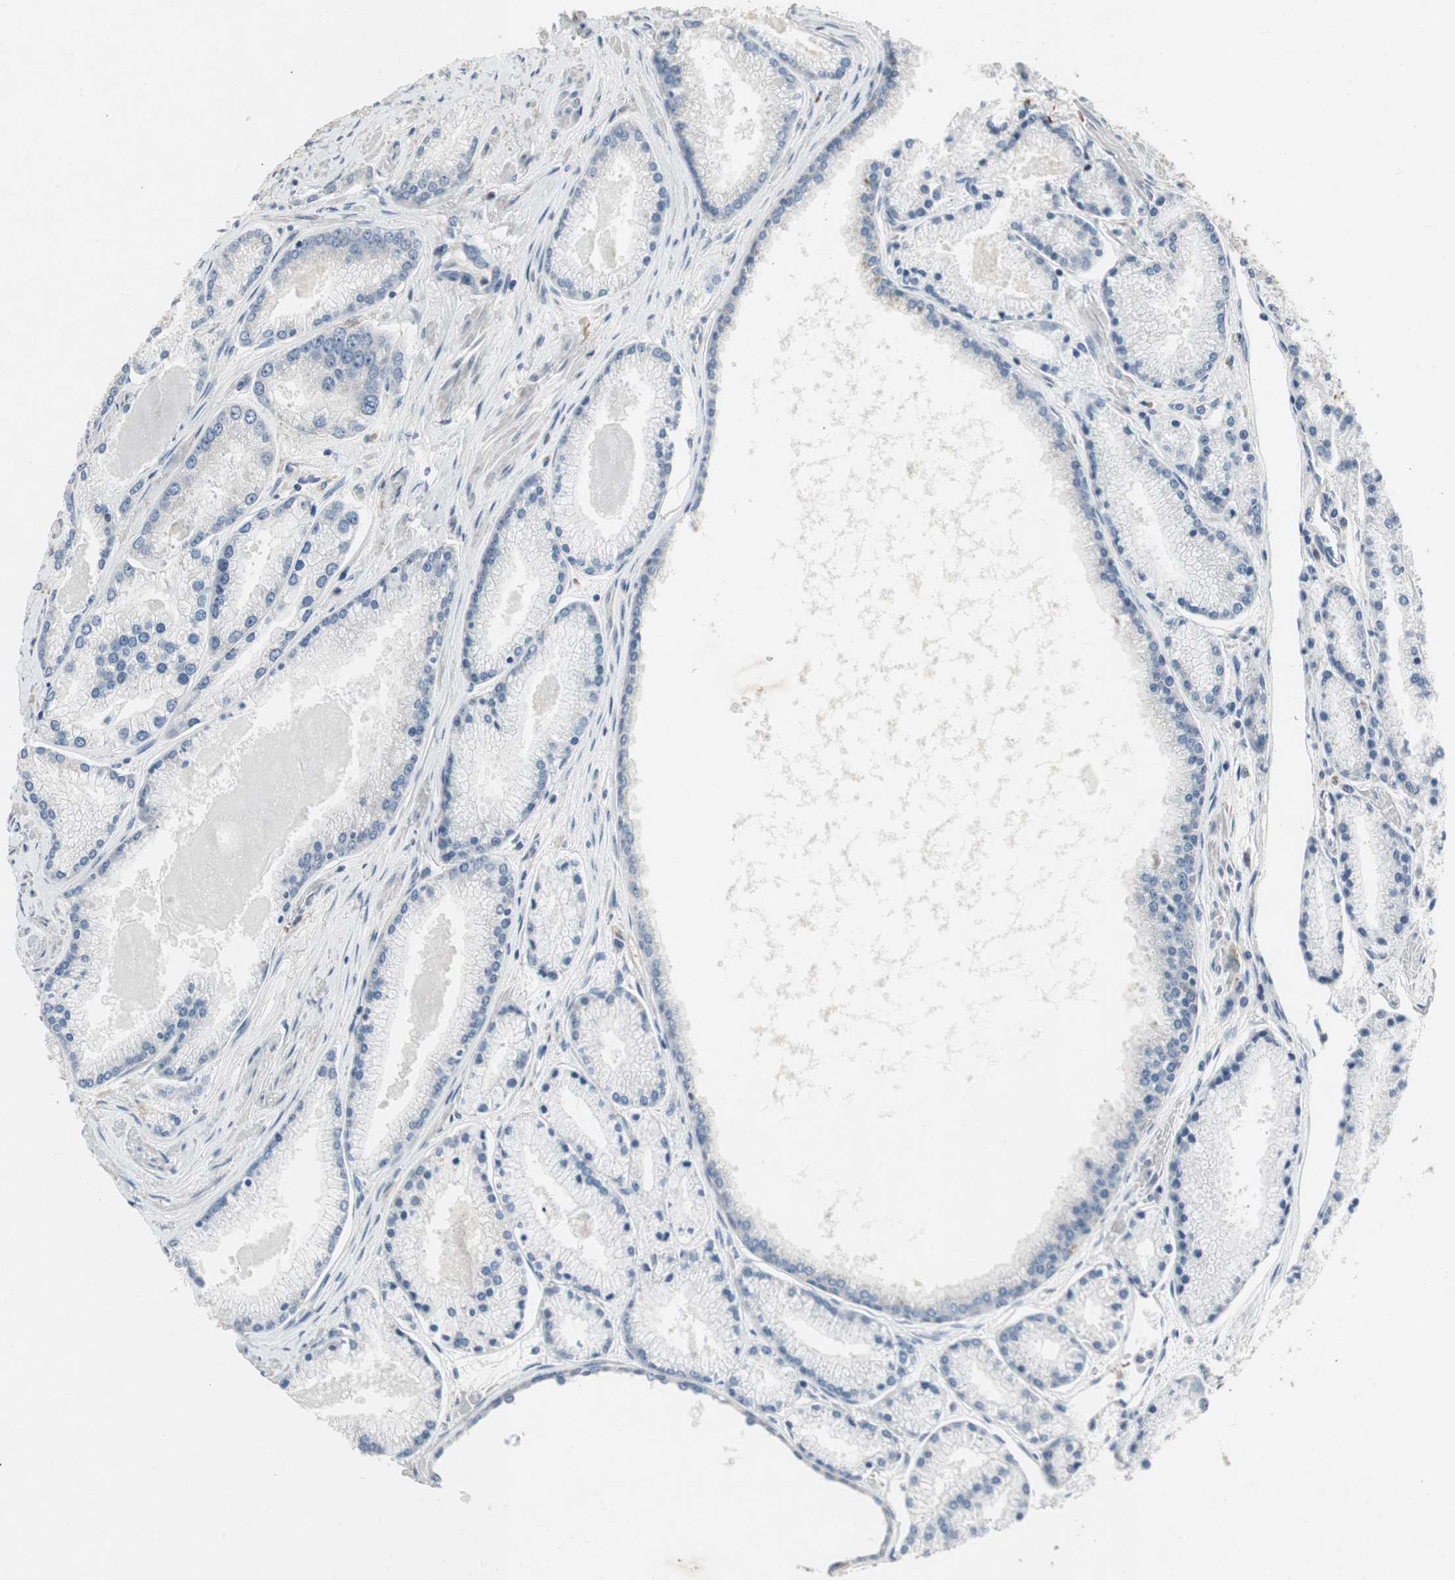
{"staining": {"intensity": "negative", "quantity": "none", "location": "none"}, "tissue": "prostate cancer", "cell_type": "Tumor cells", "image_type": "cancer", "snomed": [{"axis": "morphology", "description": "Adenocarcinoma, High grade"}, {"axis": "topography", "description": "Prostate"}], "caption": "Immunohistochemistry (IHC) of human prostate adenocarcinoma (high-grade) shows no expression in tumor cells. (DAB (3,3'-diaminobenzidine) IHC visualized using brightfield microscopy, high magnification).", "gene": "ALPL", "patient": {"sex": "male", "age": 61}}